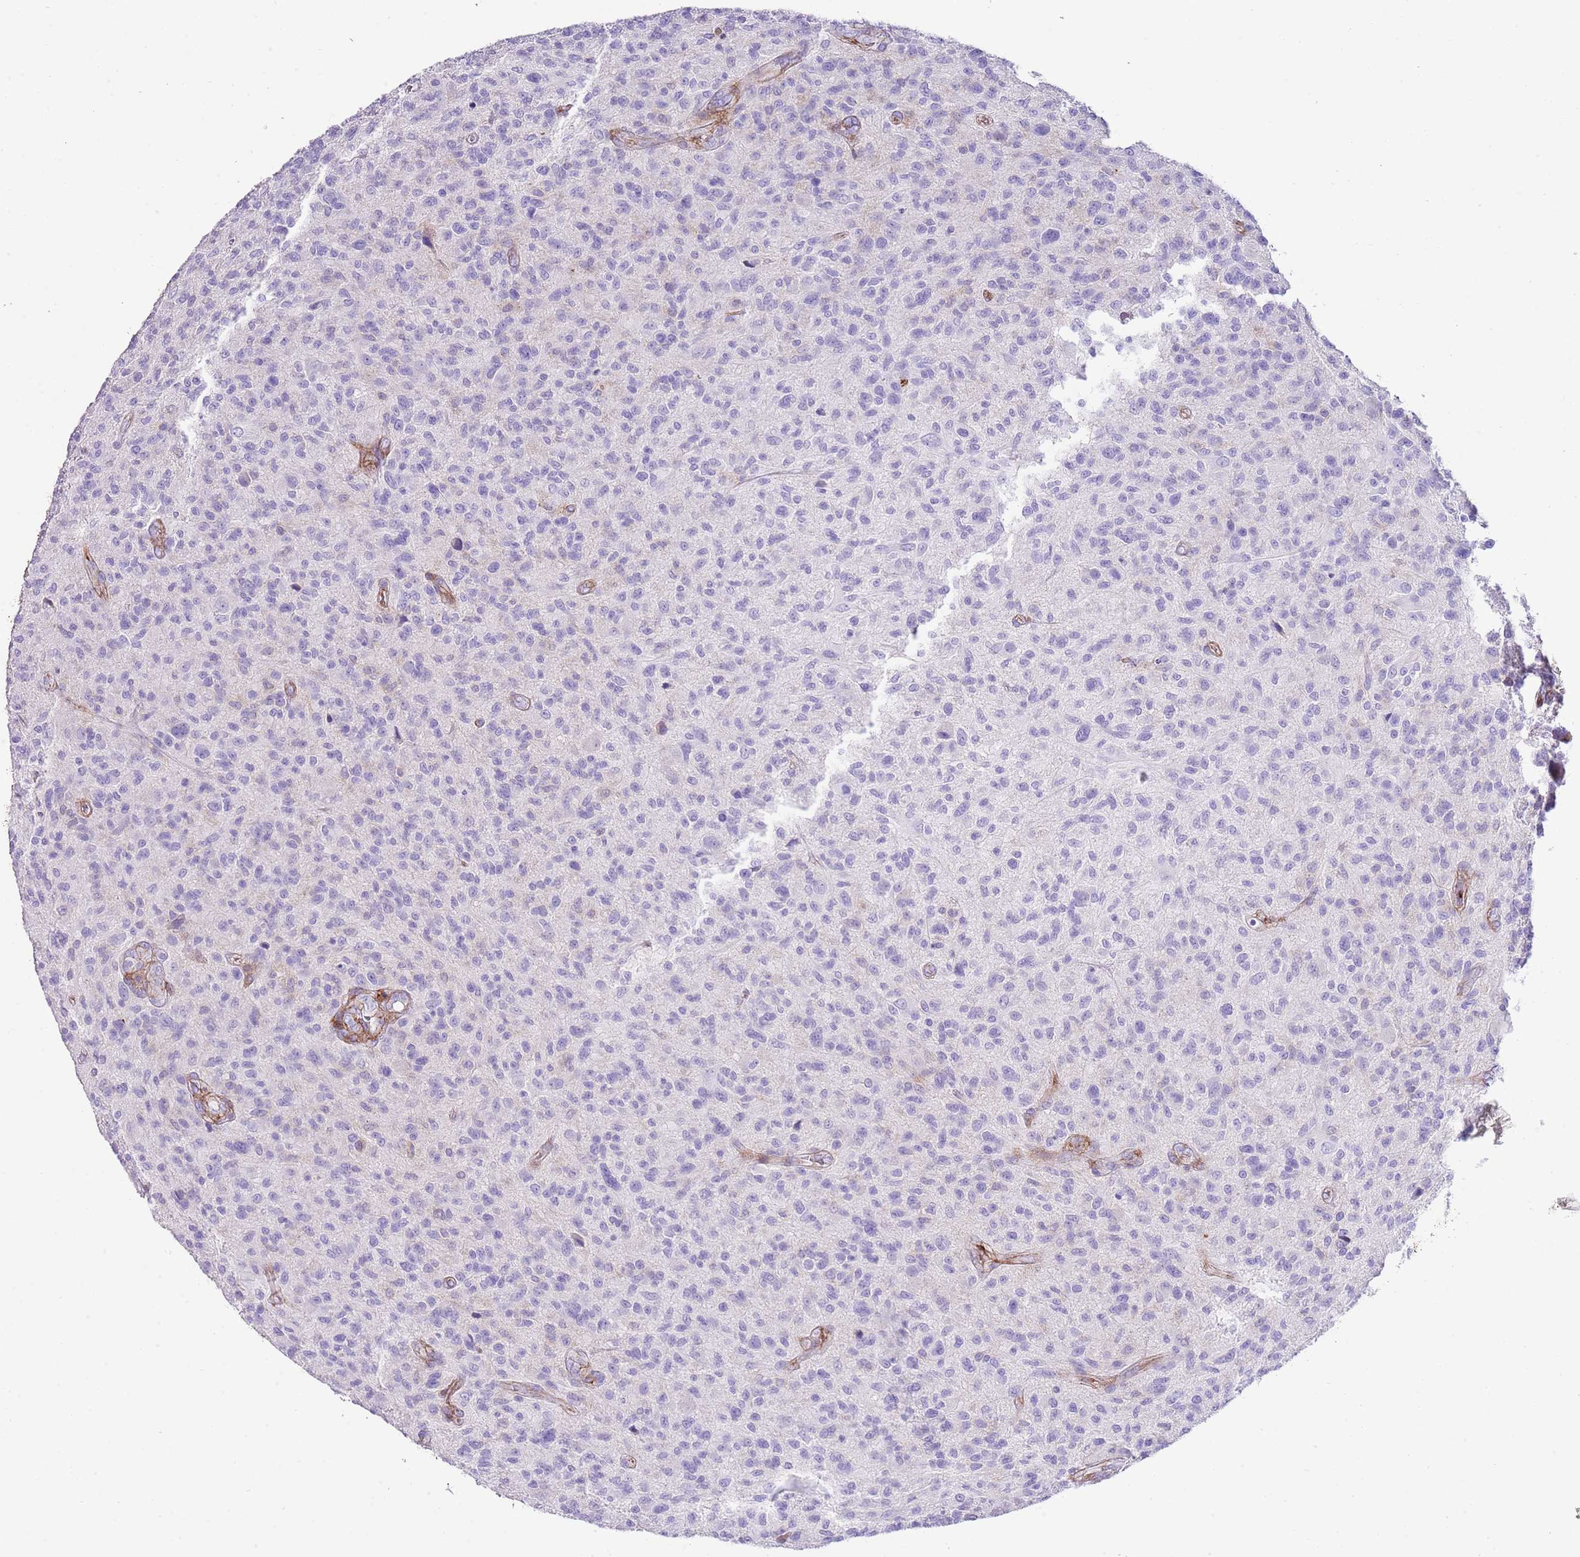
{"staining": {"intensity": "negative", "quantity": "none", "location": "none"}, "tissue": "glioma", "cell_type": "Tumor cells", "image_type": "cancer", "snomed": [{"axis": "morphology", "description": "Glioma, malignant, High grade"}, {"axis": "topography", "description": "Brain"}], "caption": "Tumor cells are negative for protein expression in human glioma.", "gene": "ALDH3A1", "patient": {"sex": "male", "age": 47}}